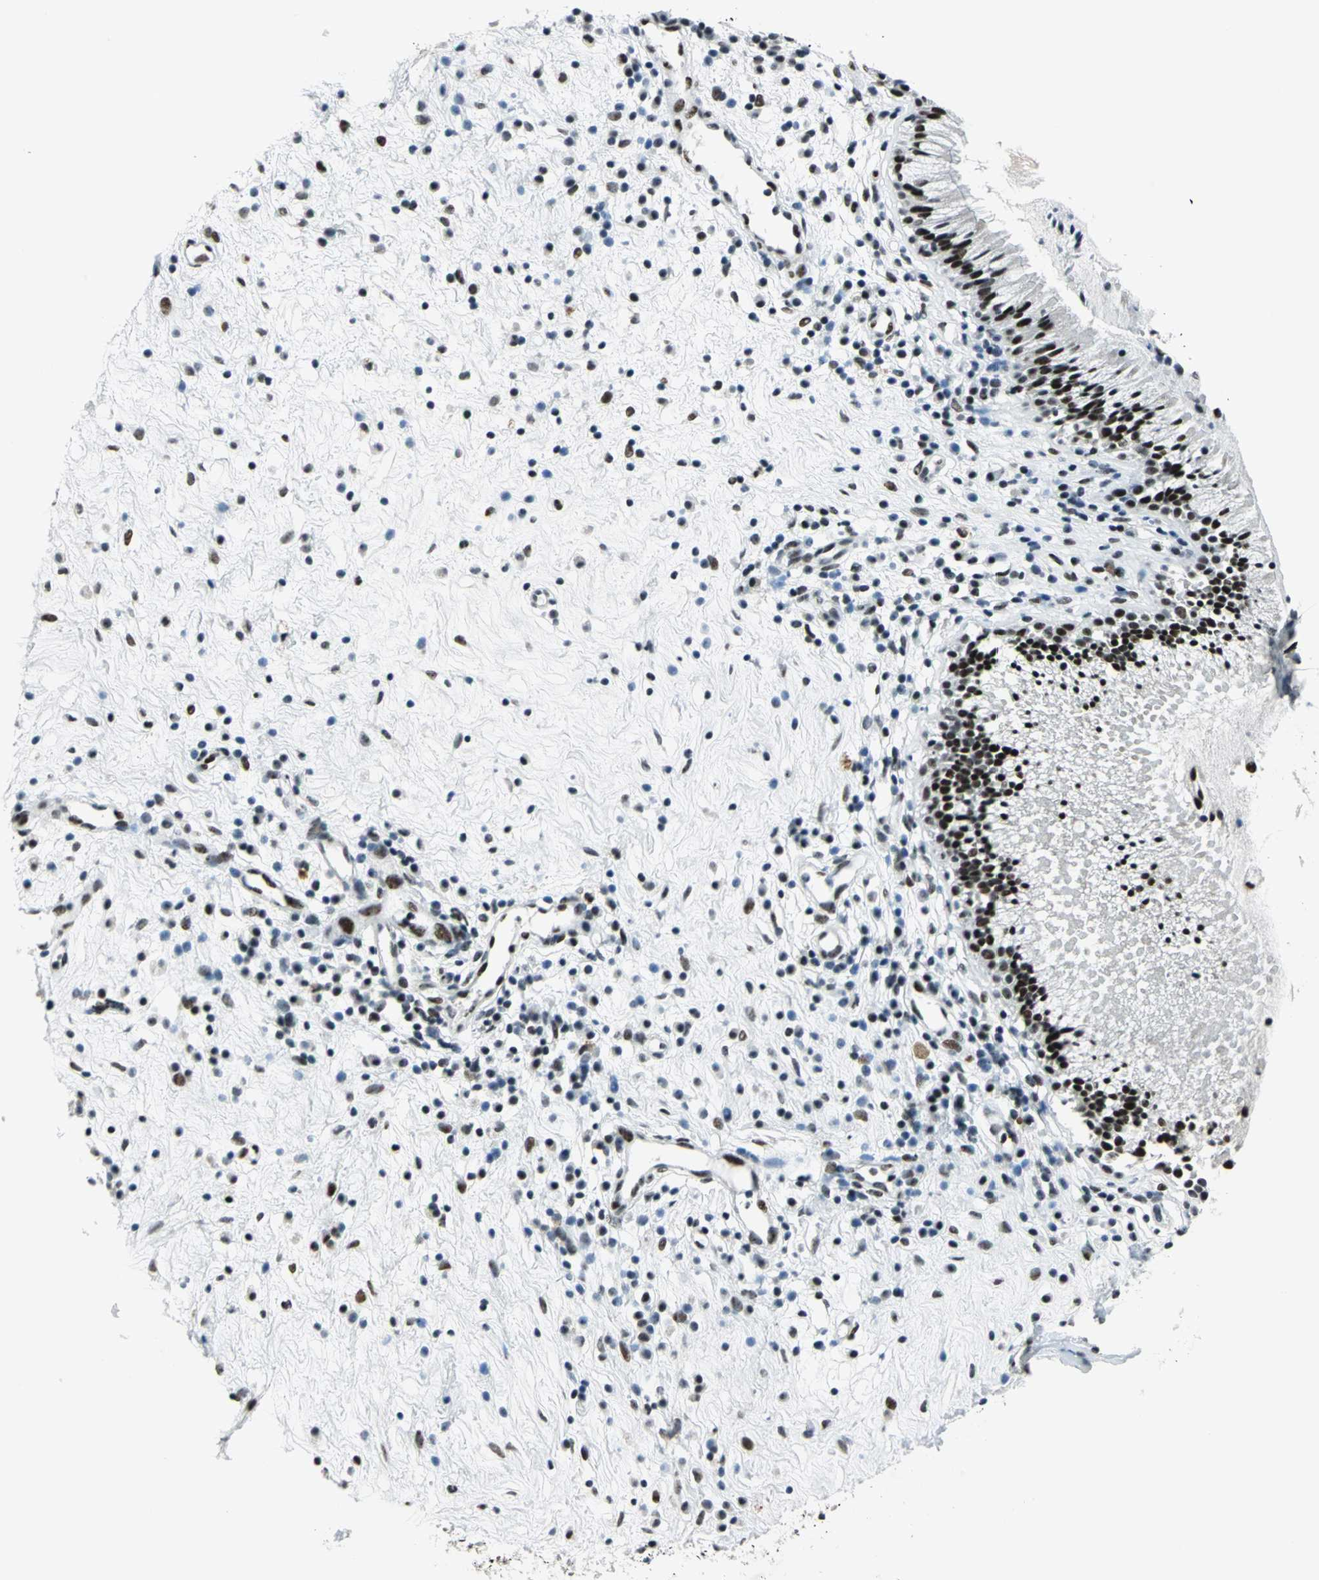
{"staining": {"intensity": "strong", "quantity": ">75%", "location": "nuclear"}, "tissue": "nasopharynx", "cell_type": "Respiratory epithelial cells", "image_type": "normal", "snomed": [{"axis": "morphology", "description": "Normal tissue, NOS"}, {"axis": "topography", "description": "Nasopharynx"}], "caption": "Immunohistochemistry (DAB) staining of normal nasopharynx exhibits strong nuclear protein positivity in approximately >75% of respiratory epithelial cells.", "gene": "KAT6B", "patient": {"sex": "male", "age": 21}}